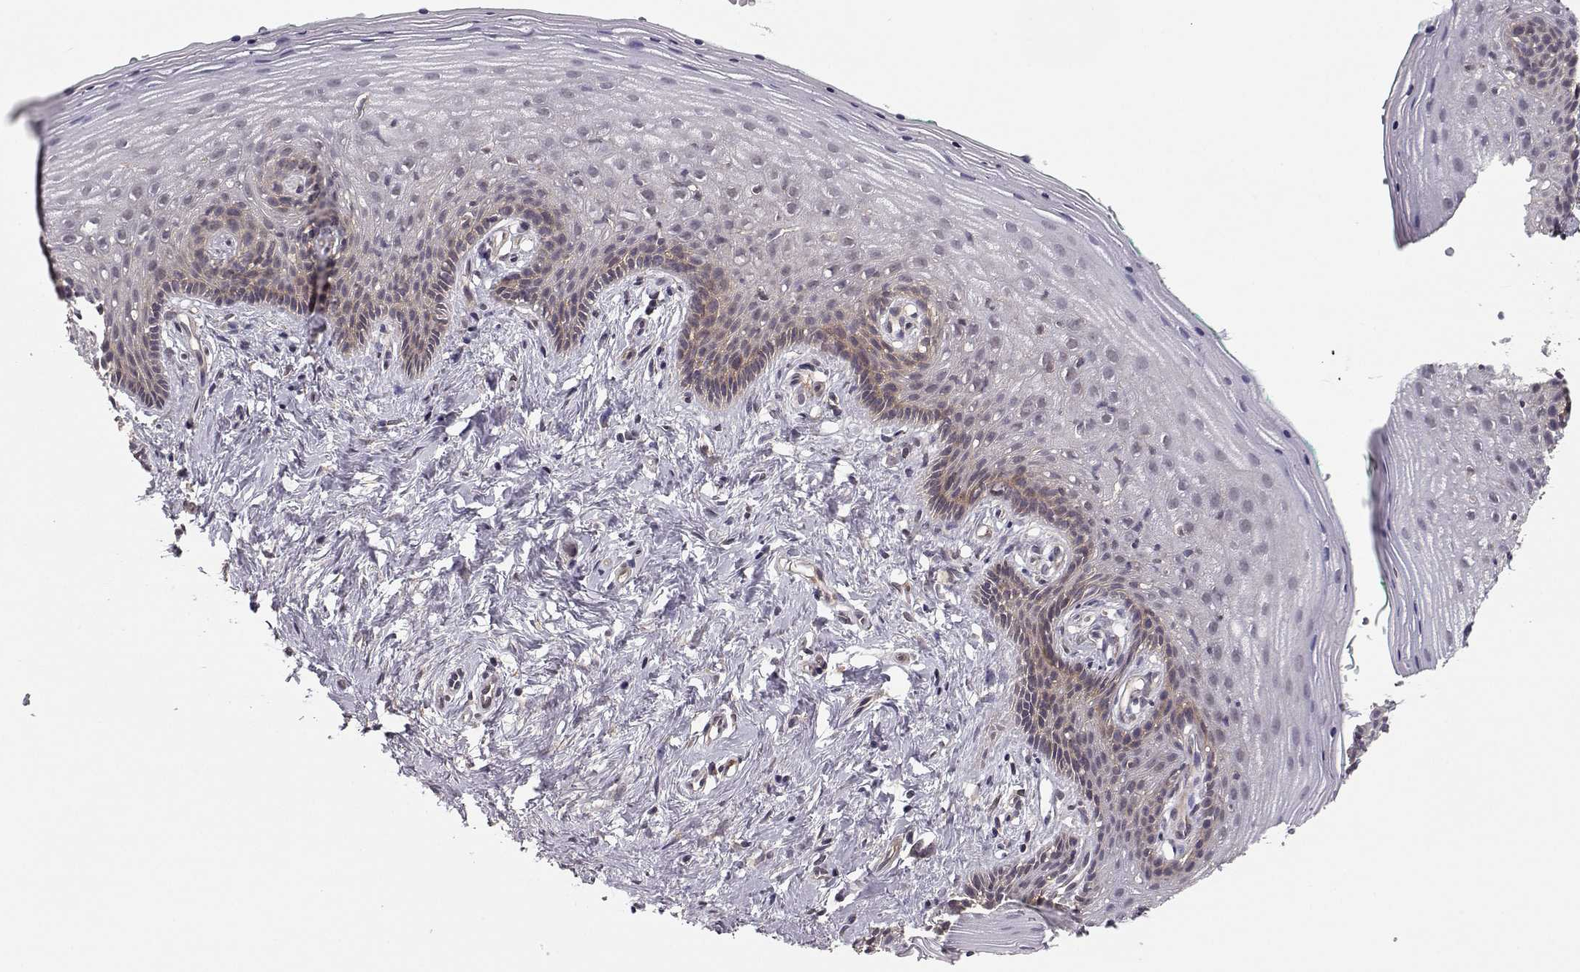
{"staining": {"intensity": "weak", "quantity": "25%-75%", "location": "cytoplasmic/membranous"}, "tissue": "vagina", "cell_type": "Squamous epithelial cells", "image_type": "normal", "snomed": [{"axis": "morphology", "description": "Normal tissue, NOS"}, {"axis": "topography", "description": "Vagina"}], "caption": "Weak cytoplasmic/membranous protein expression is appreciated in about 25%-75% of squamous epithelial cells in vagina. Nuclei are stained in blue.", "gene": "PLEKHG3", "patient": {"sex": "female", "age": 45}}